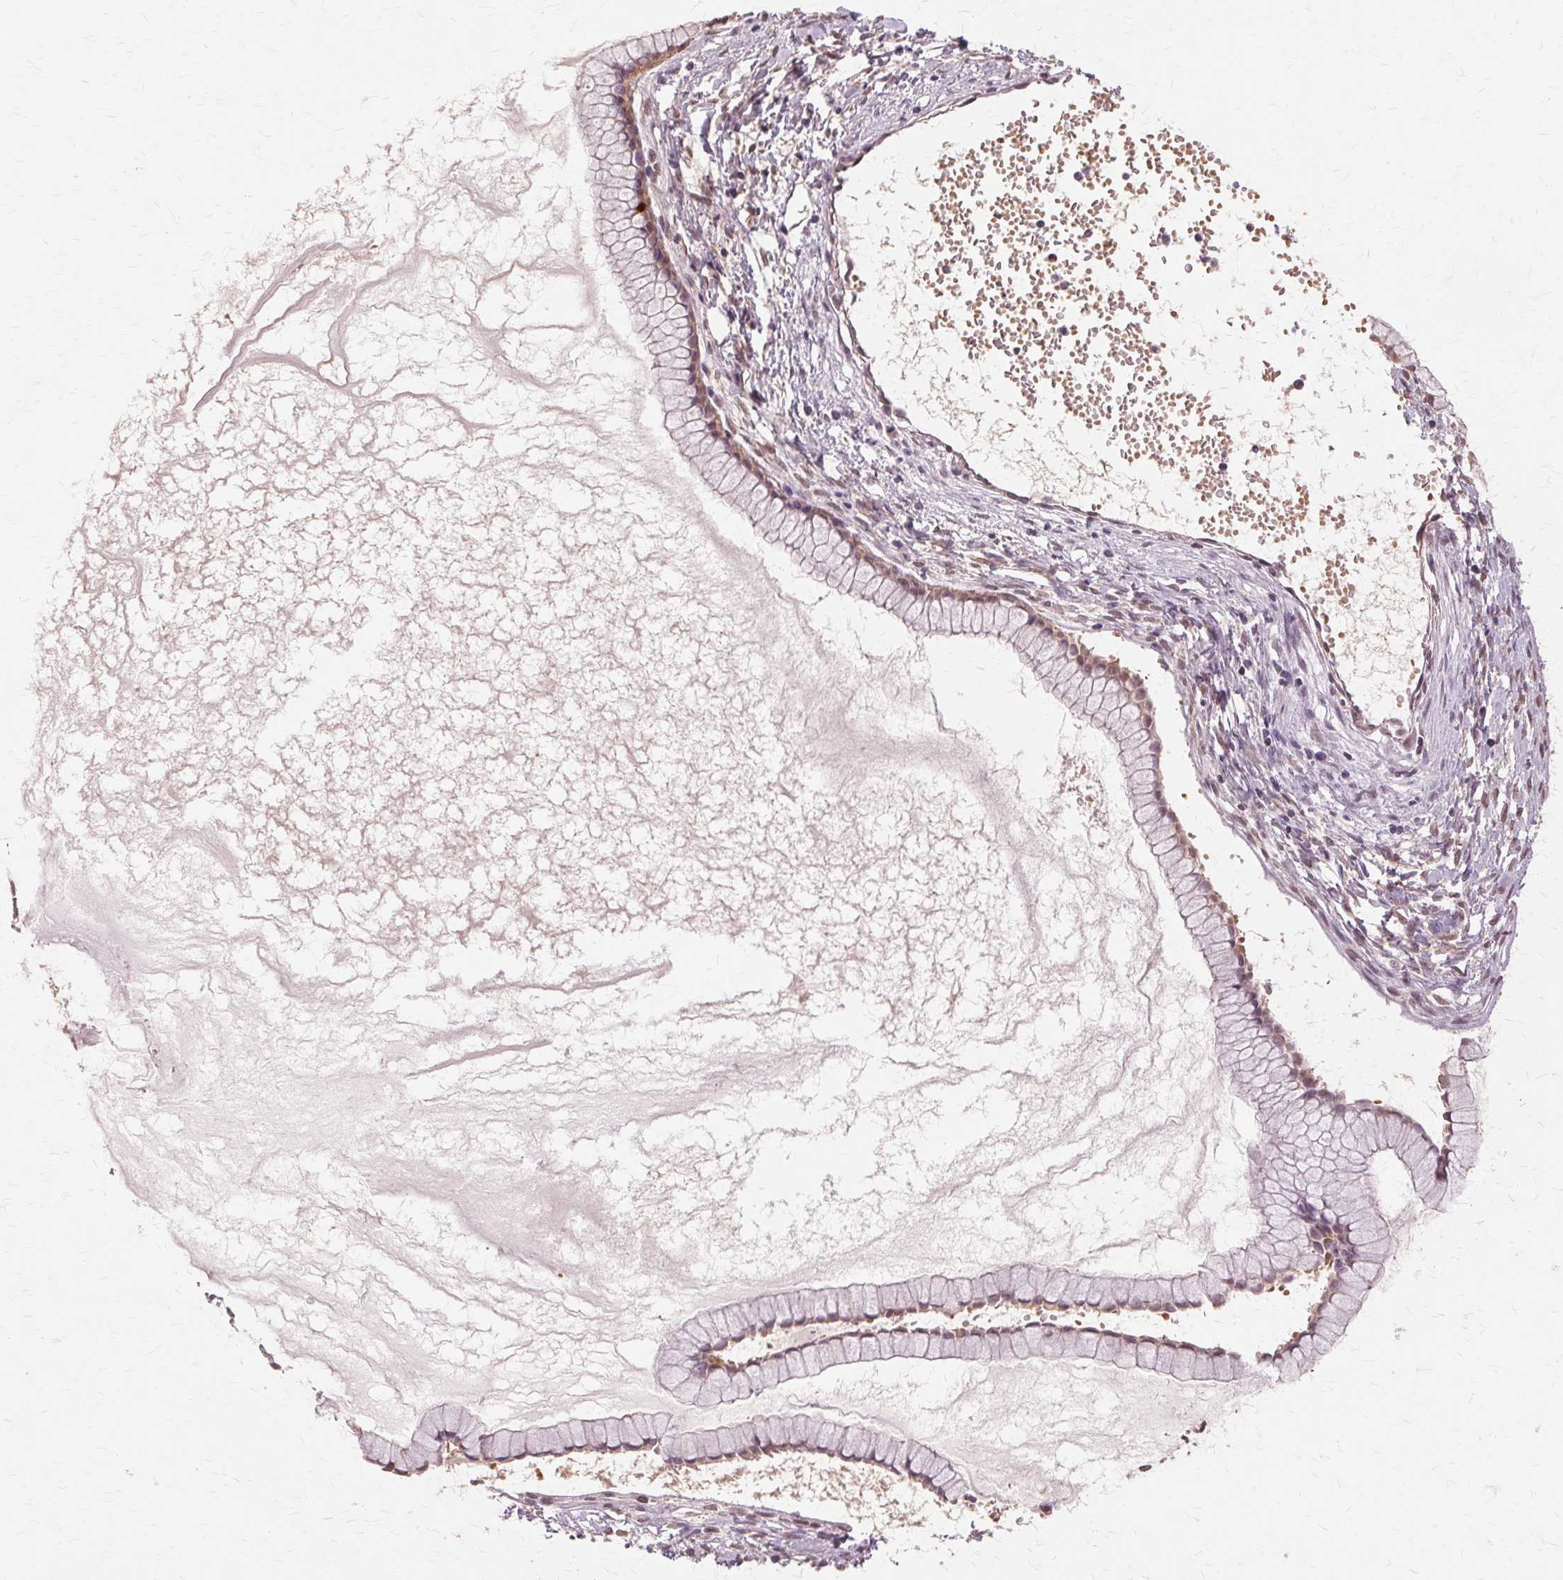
{"staining": {"intensity": "weak", "quantity": ">75%", "location": "cytoplasmic/membranous,nuclear"}, "tissue": "ovarian cancer", "cell_type": "Tumor cells", "image_type": "cancer", "snomed": [{"axis": "morphology", "description": "Cystadenocarcinoma, mucinous, NOS"}, {"axis": "topography", "description": "Ovary"}], "caption": "Immunohistochemistry micrograph of neoplastic tissue: mucinous cystadenocarcinoma (ovarian) stained using immunohistochemistry displays low levels of weak protein expression localized specifically in the cytoplasmic/membranous and nuclear of tumor cells, appearing as a cytoplasmic/membranous and nuclear brown color.", "gene": "PRMT5", "patient": {"sex": "female", "age": 41}}